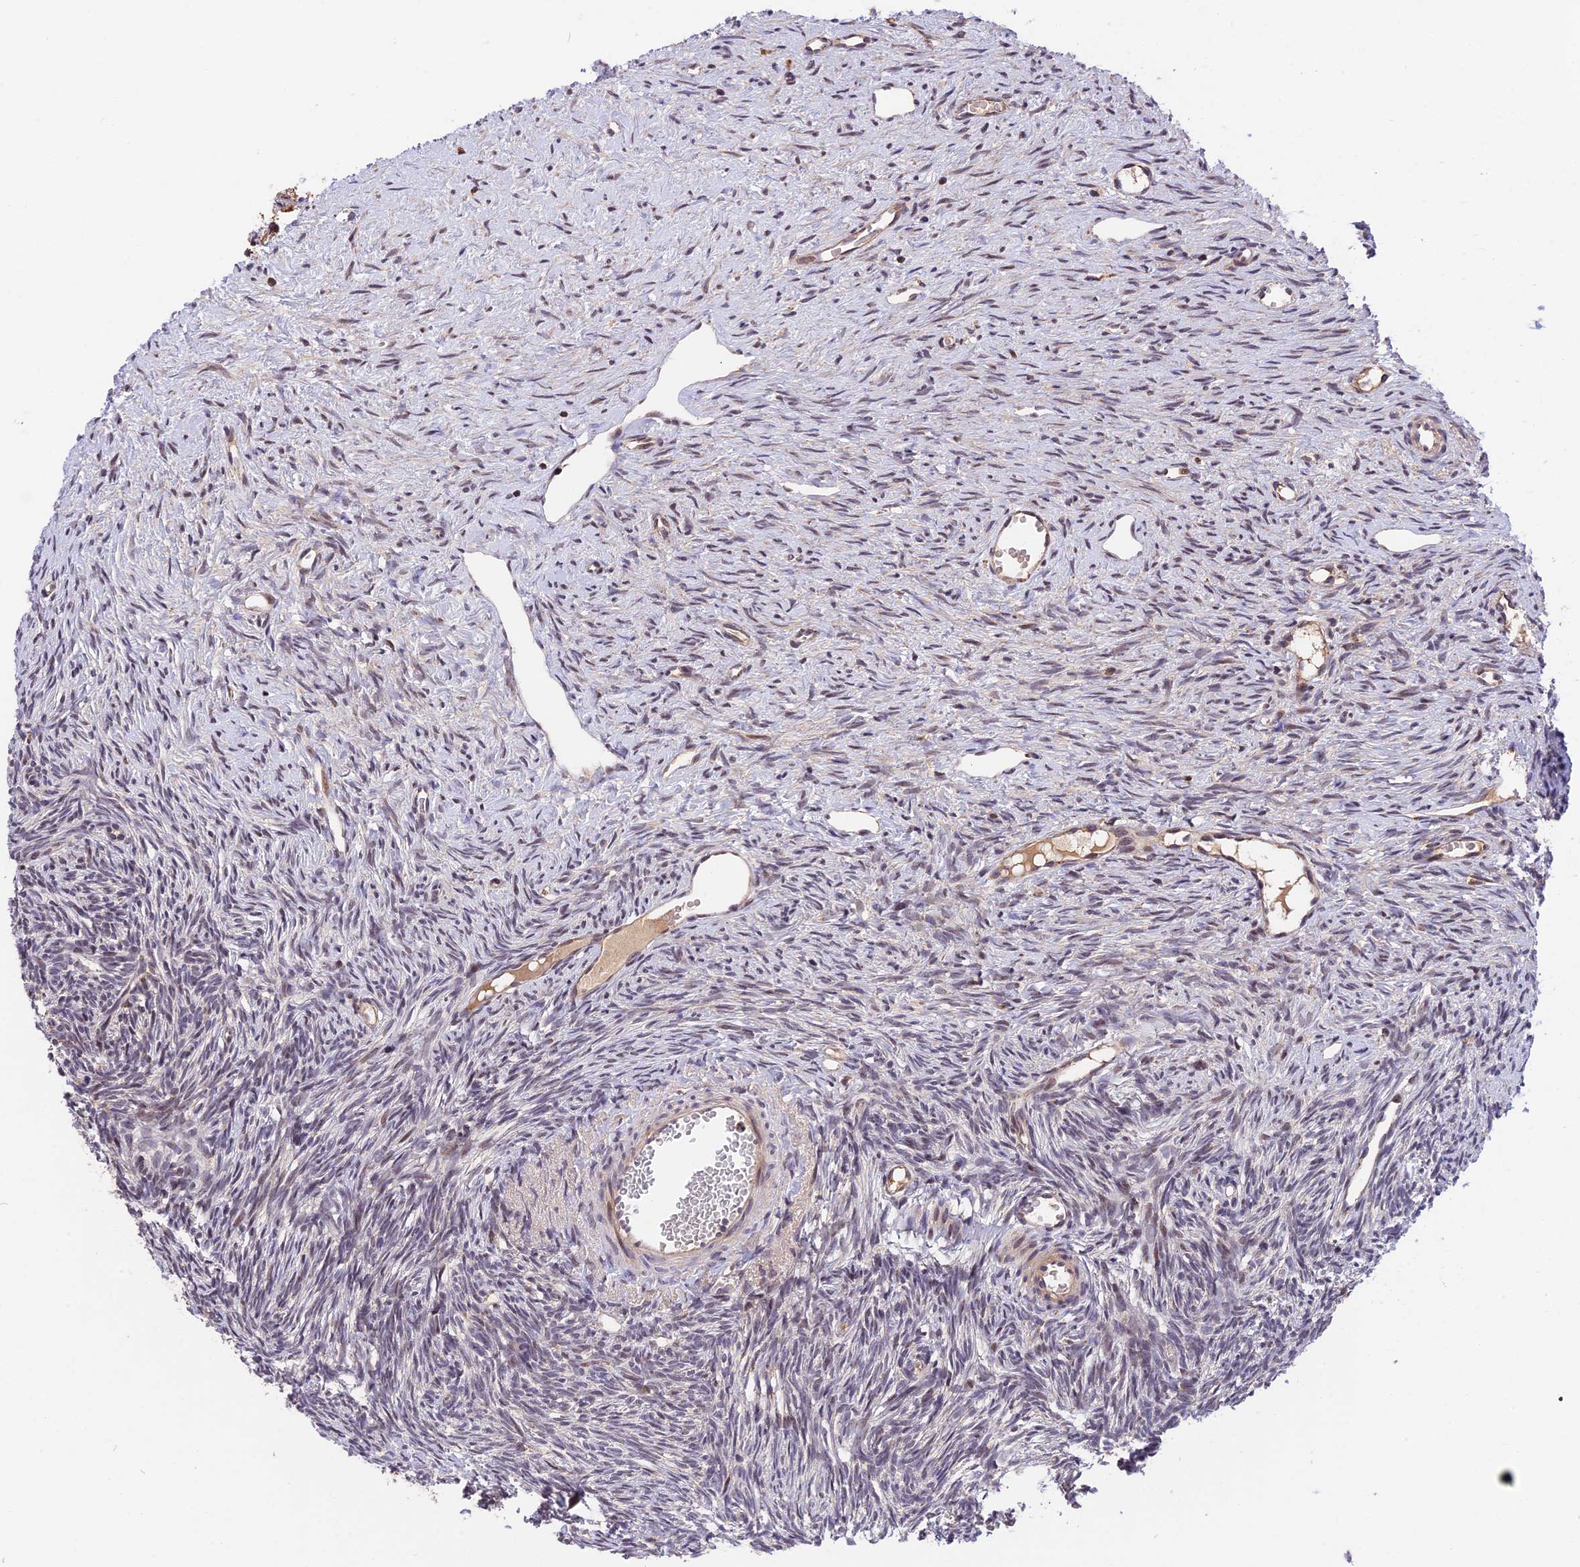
{"staining": {"intensity": "strong", "quantity": ">75%", "location": "cytoplasmic/membranous"}, "tissue": "ovary", "cell_type": "Follicle cells", "image_type": "normal", "snomed": [{"axis": "morphology", "description": "Normal tissue, NOS"}, {"axis": "topography", "description": "Ovary"}], "caption": "High-power microscopy captured an immunohistochemistry (IHC) micrograph of unremarkable ovary, revealing strong cytoplasmic/membranous expression in about >75% of follicle cells. Immunohistochemistry (ihc) stains the protein of interest in brown and the nuclei are stained blue.", "gene": "RERGL", "patient": {"sex": "female", "age": 51}}